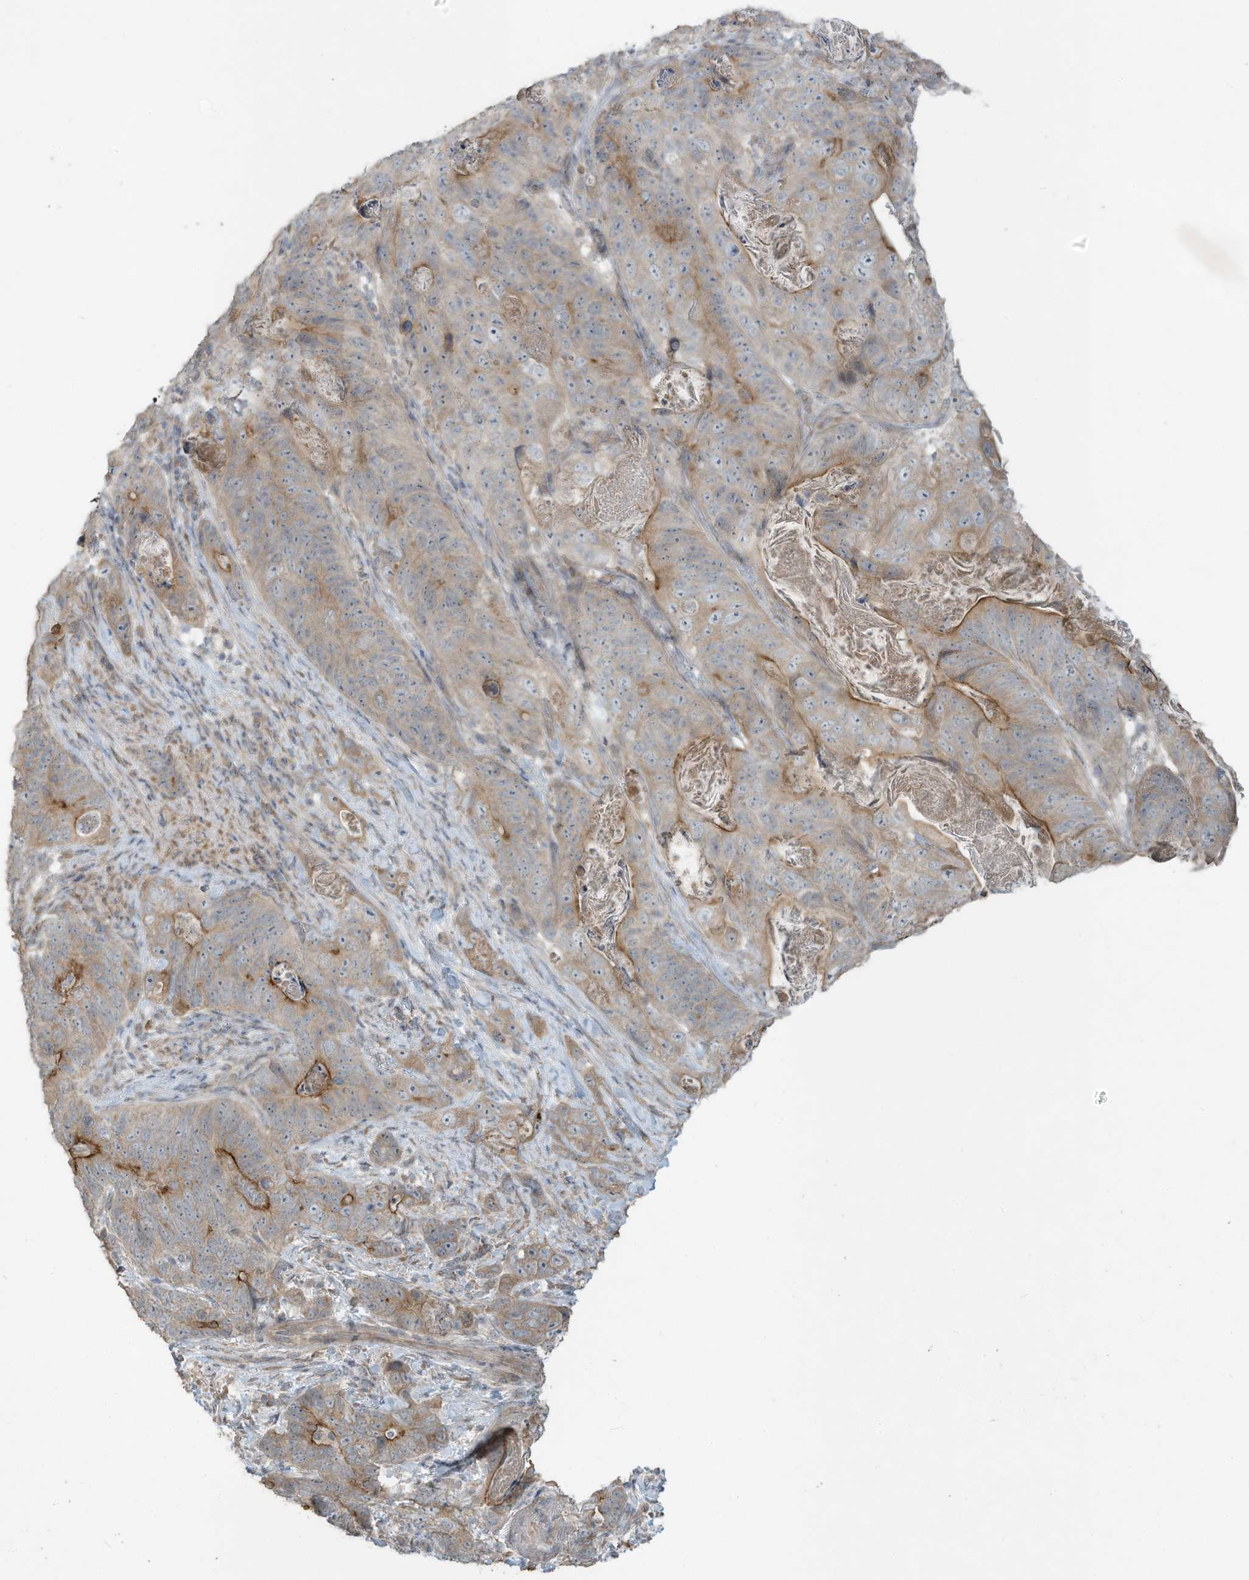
{"staining": {"intensity": "moderate", "quantity": "25%-75%", "location": "cytoplasmic/membranous"}, "tissue": "stomach cancer", "cell_type": "Tumor cells", "image_type": "cancer", "snomed": [{"axis": "morphology", "description": "Normal tissue, NOS"}, {"axis": "morphology", "description": "Adenocarcinoma, NOS"}, {"axis": "topography", "description": "Stomach"}], "caption": "Stomach cancer stained with a protein marker exhibits moderate staining in tumor cells.", "gene": "MAGIX", "patient": {"sex": "female", "age": 89}}